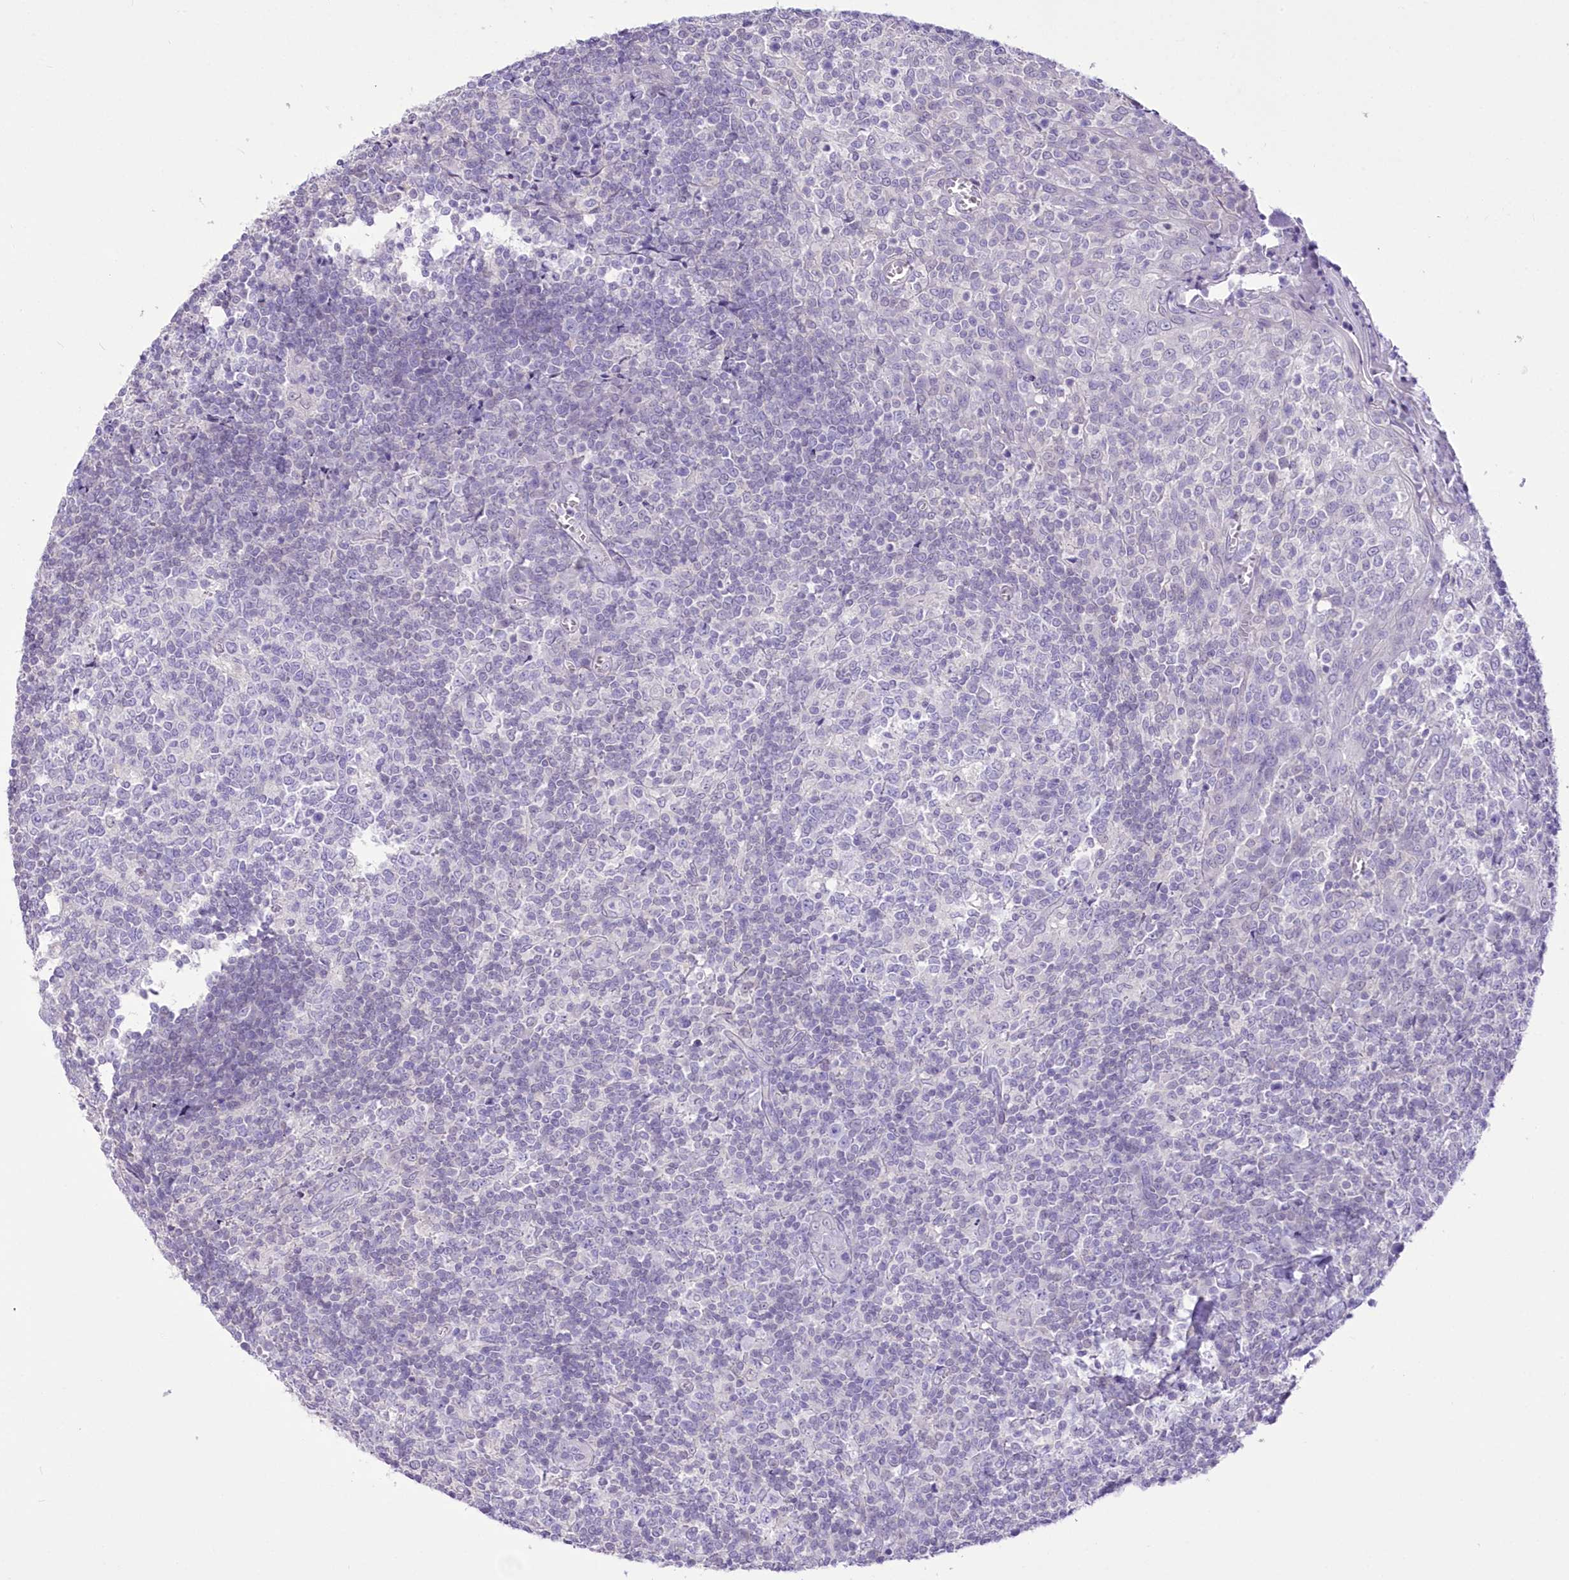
{"staining": {"intensity": "negative", "quantity": "none", "location": "none"}, "tissue": "tonsil", "cell_type": "Germinal center cells", "image_type": "normal", "snomed": [{"axis": "morphology", "description": "Normal tissue, NOS"}, {"axis": "topography", "description": "Tonsil"}], "caption": "Image shows no protein expression in germinal center cells of unremarkable tonsil.", "gene": "UBA6", "patient": {"sex": "female", "age": 19}}